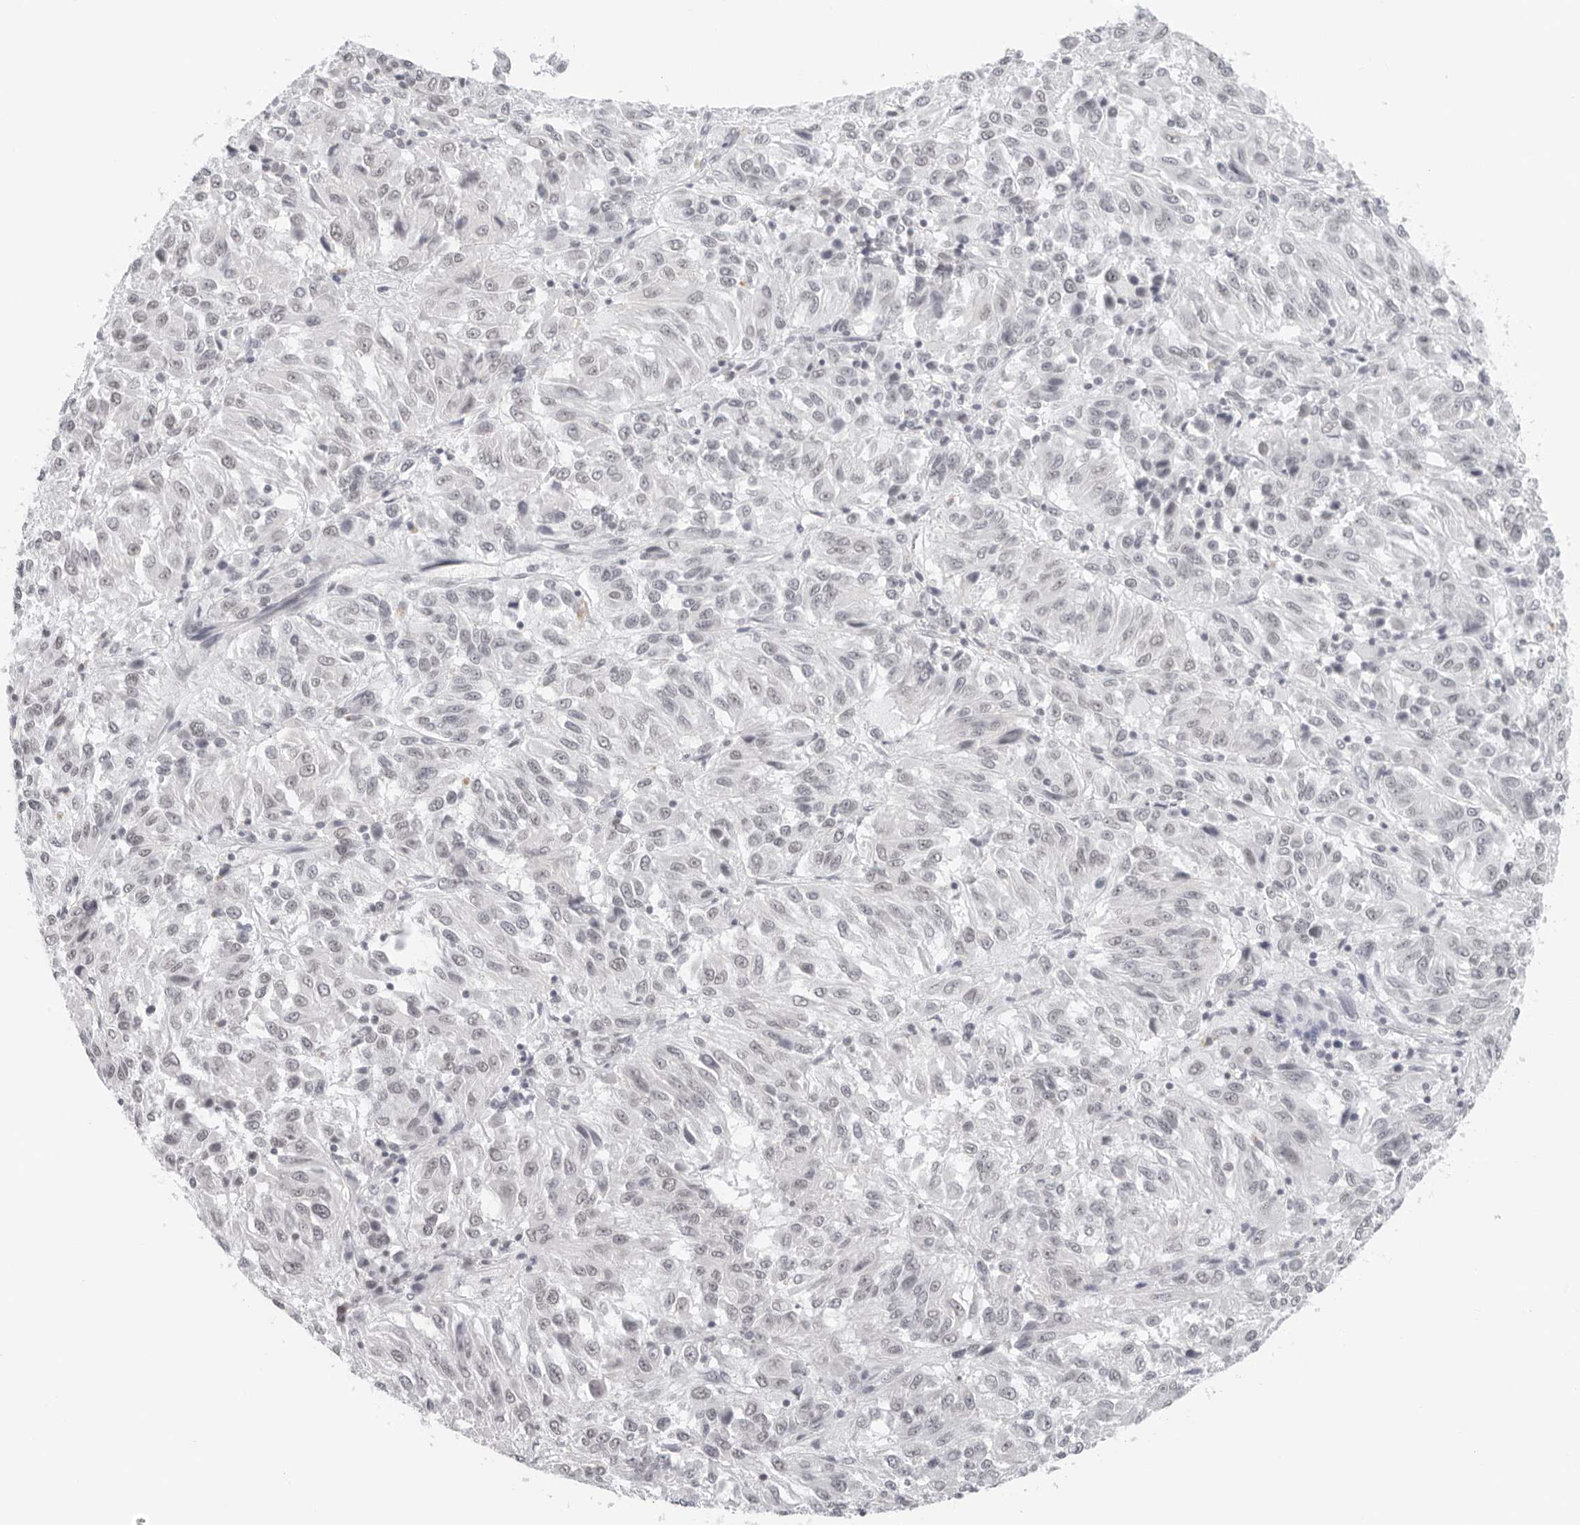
{"staining": {"intensity": "weak", "quantity": "25%-75%", "location": "nuclear"}, "tissue": "melanoma", "cell_type": "Tumor cells", "image_type": "cancer", "snomed": [{"axis": "morphology", "description": "Malignant melanoma, Metastatic site"}, {"axis": "topography", "description": "Lung"}], "caption": "Immunohistochemistry (IHC) of melanoma demonstrates low levels of weak nuclear staining in about 25%-75% of tumor cells.", "gene": "FLG2", "patient": {"sex": "male", "age": 64}}